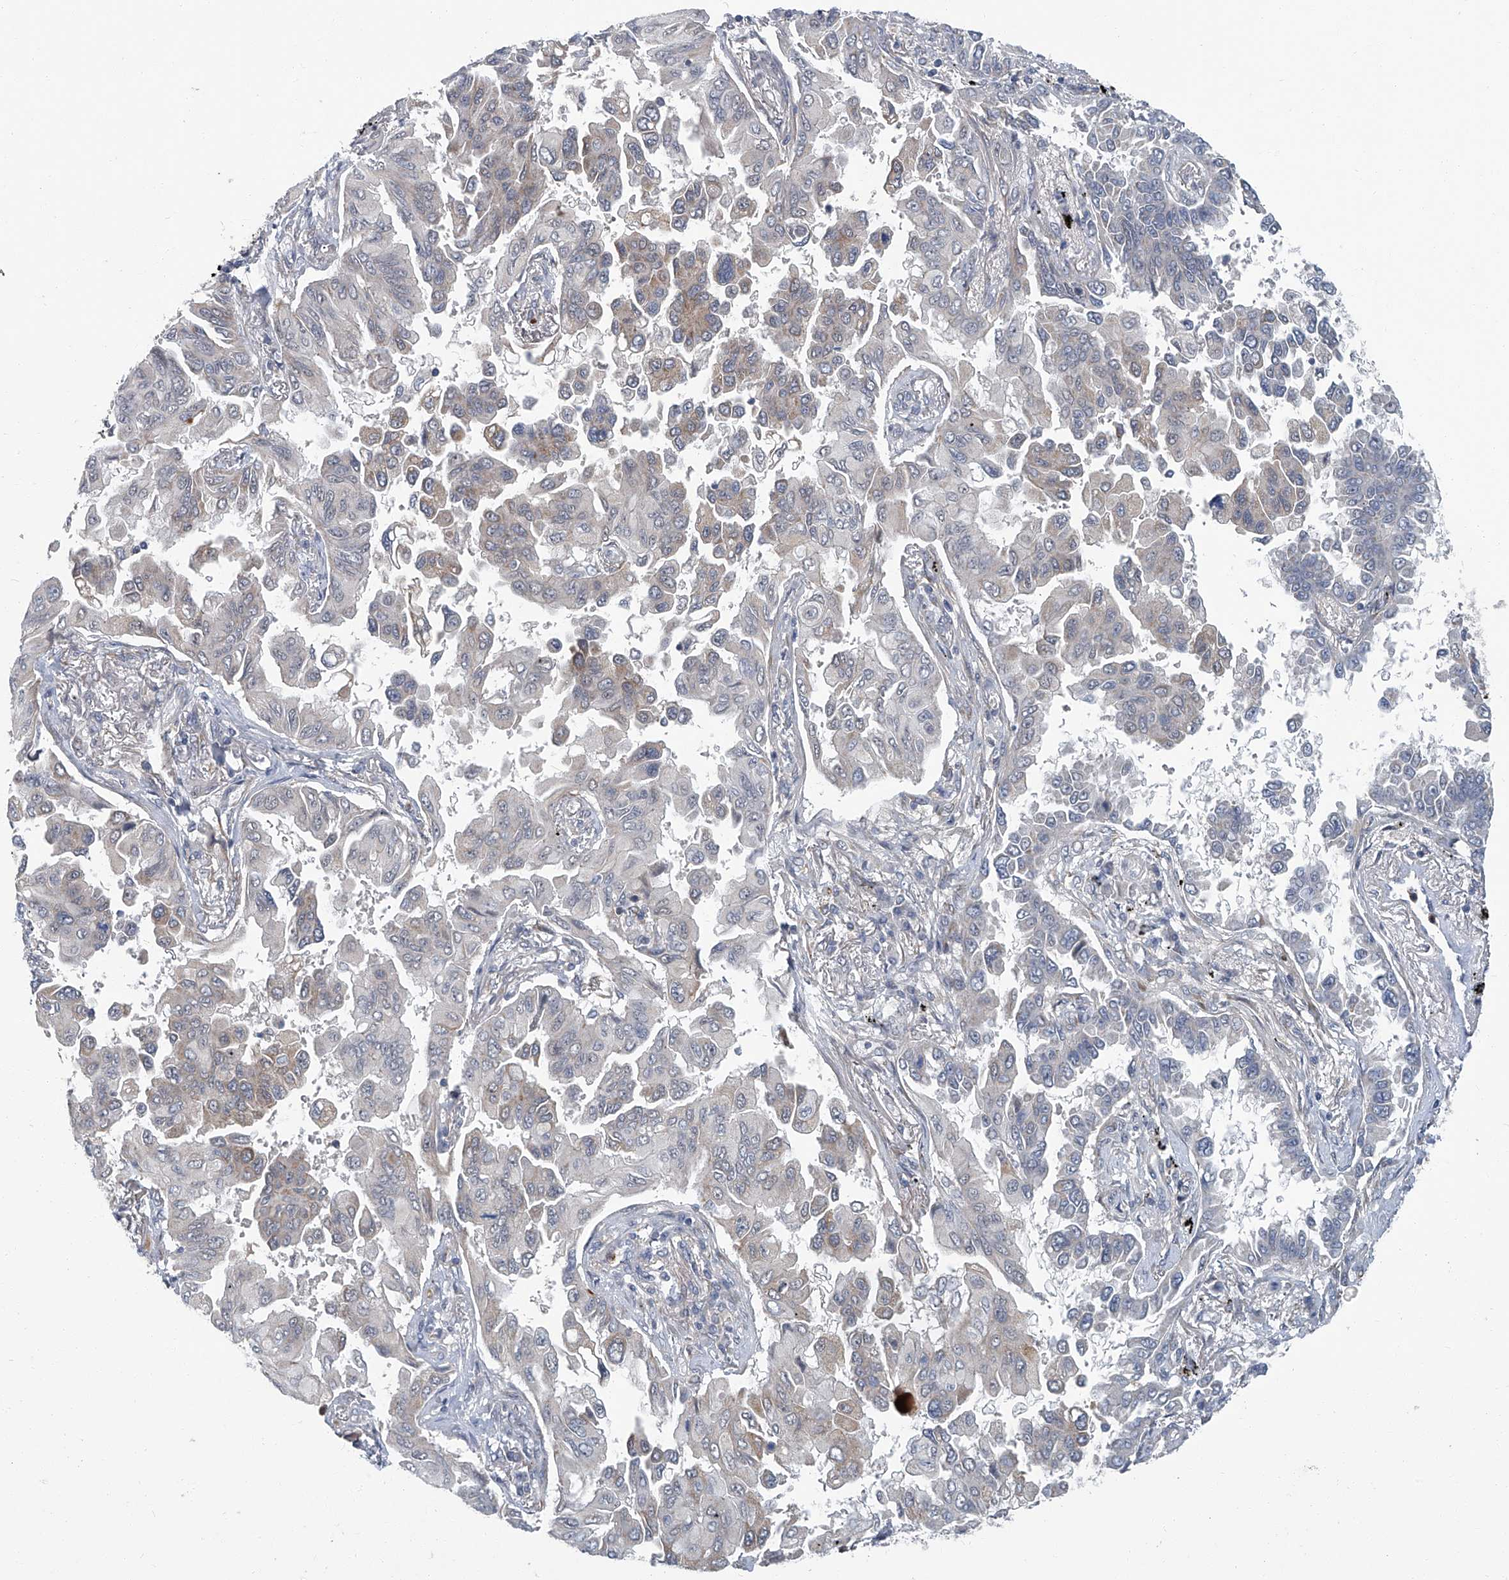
{"staining": {"intensity": "weak", "quantity": "25%-75%", "location": "cytoplasmic/membranous"}, "tissue": "lung cancer", "cell_type": "Tumor cells", "image_type": "cancer", "snomed": [{"axis": "morphology", "description": "Adenocarcinoma, NOS"}, {"axis": "topography", "description": "Lung"}], "caption": "There is low levels of weak cytoplasmic/membranous staining in tumor cells of adenocarcinoma (lung), as demonstrated by immunohistochemical staining (brown color).", "gene": "AKNAD1", "patient": {"sex": "female", "age": 67}}